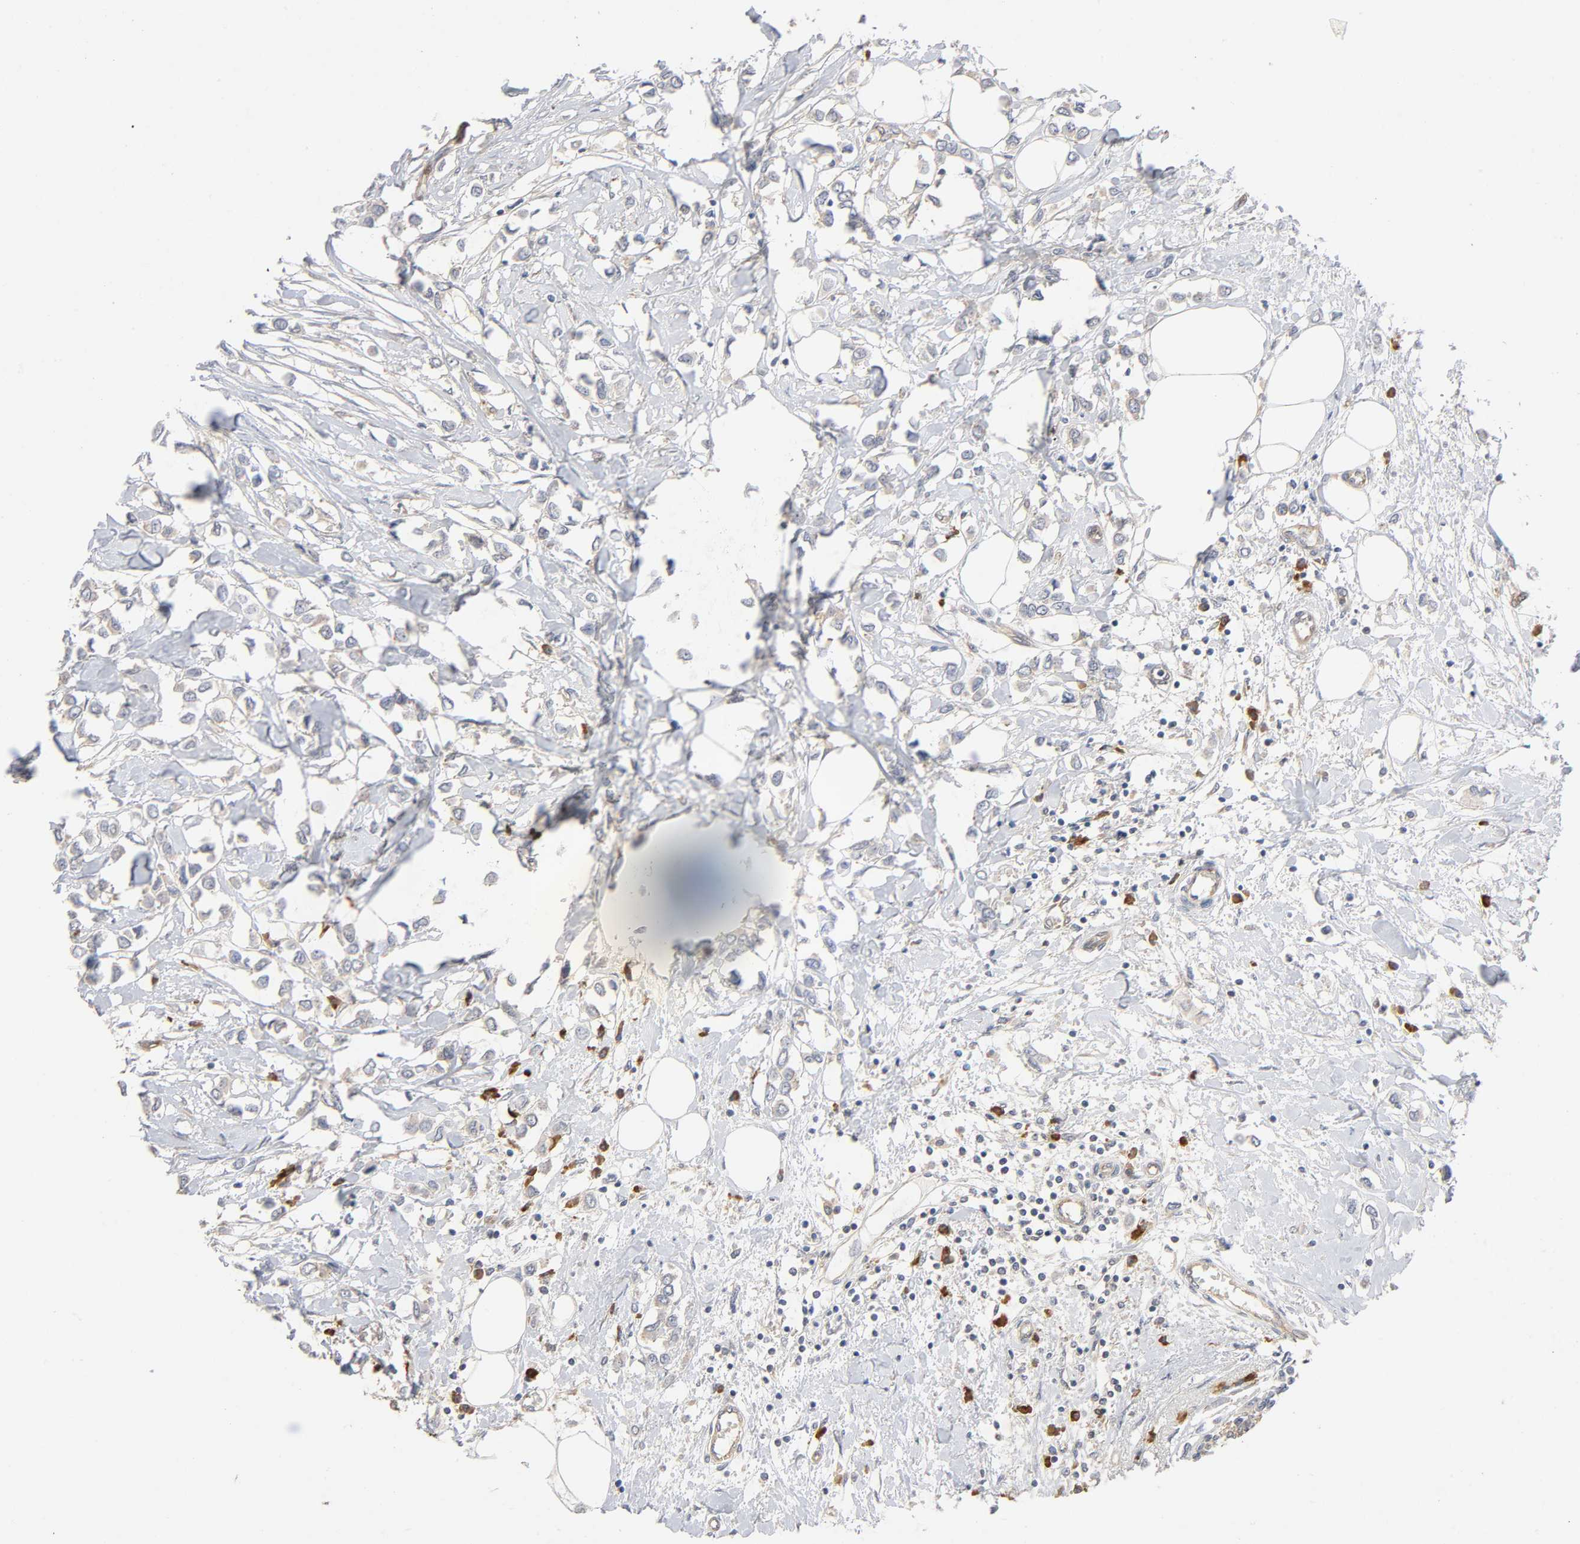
{"staining": {"intensity": "negative", "quantity": "none", "location": "none"}, "tissue": "breast cancer", "cell_type": "Tumor cells", "image_type": "cancer", "snomed": [{"axis": "morphology", "description": "Lobular carcinoma"}, {"axis": "topography", "description": "Breast"}], "caption": "The immunohistochemistry histopathology image has no significant expression in tumor cells of breast cancer (lobular carcinoma) tissue. The staining is performed using DAB brown chromogen with nuclei counter-stained in using hematoxylin.", "gene": "SCHIP1", "patient": {"sex": "female", "age": 51}}